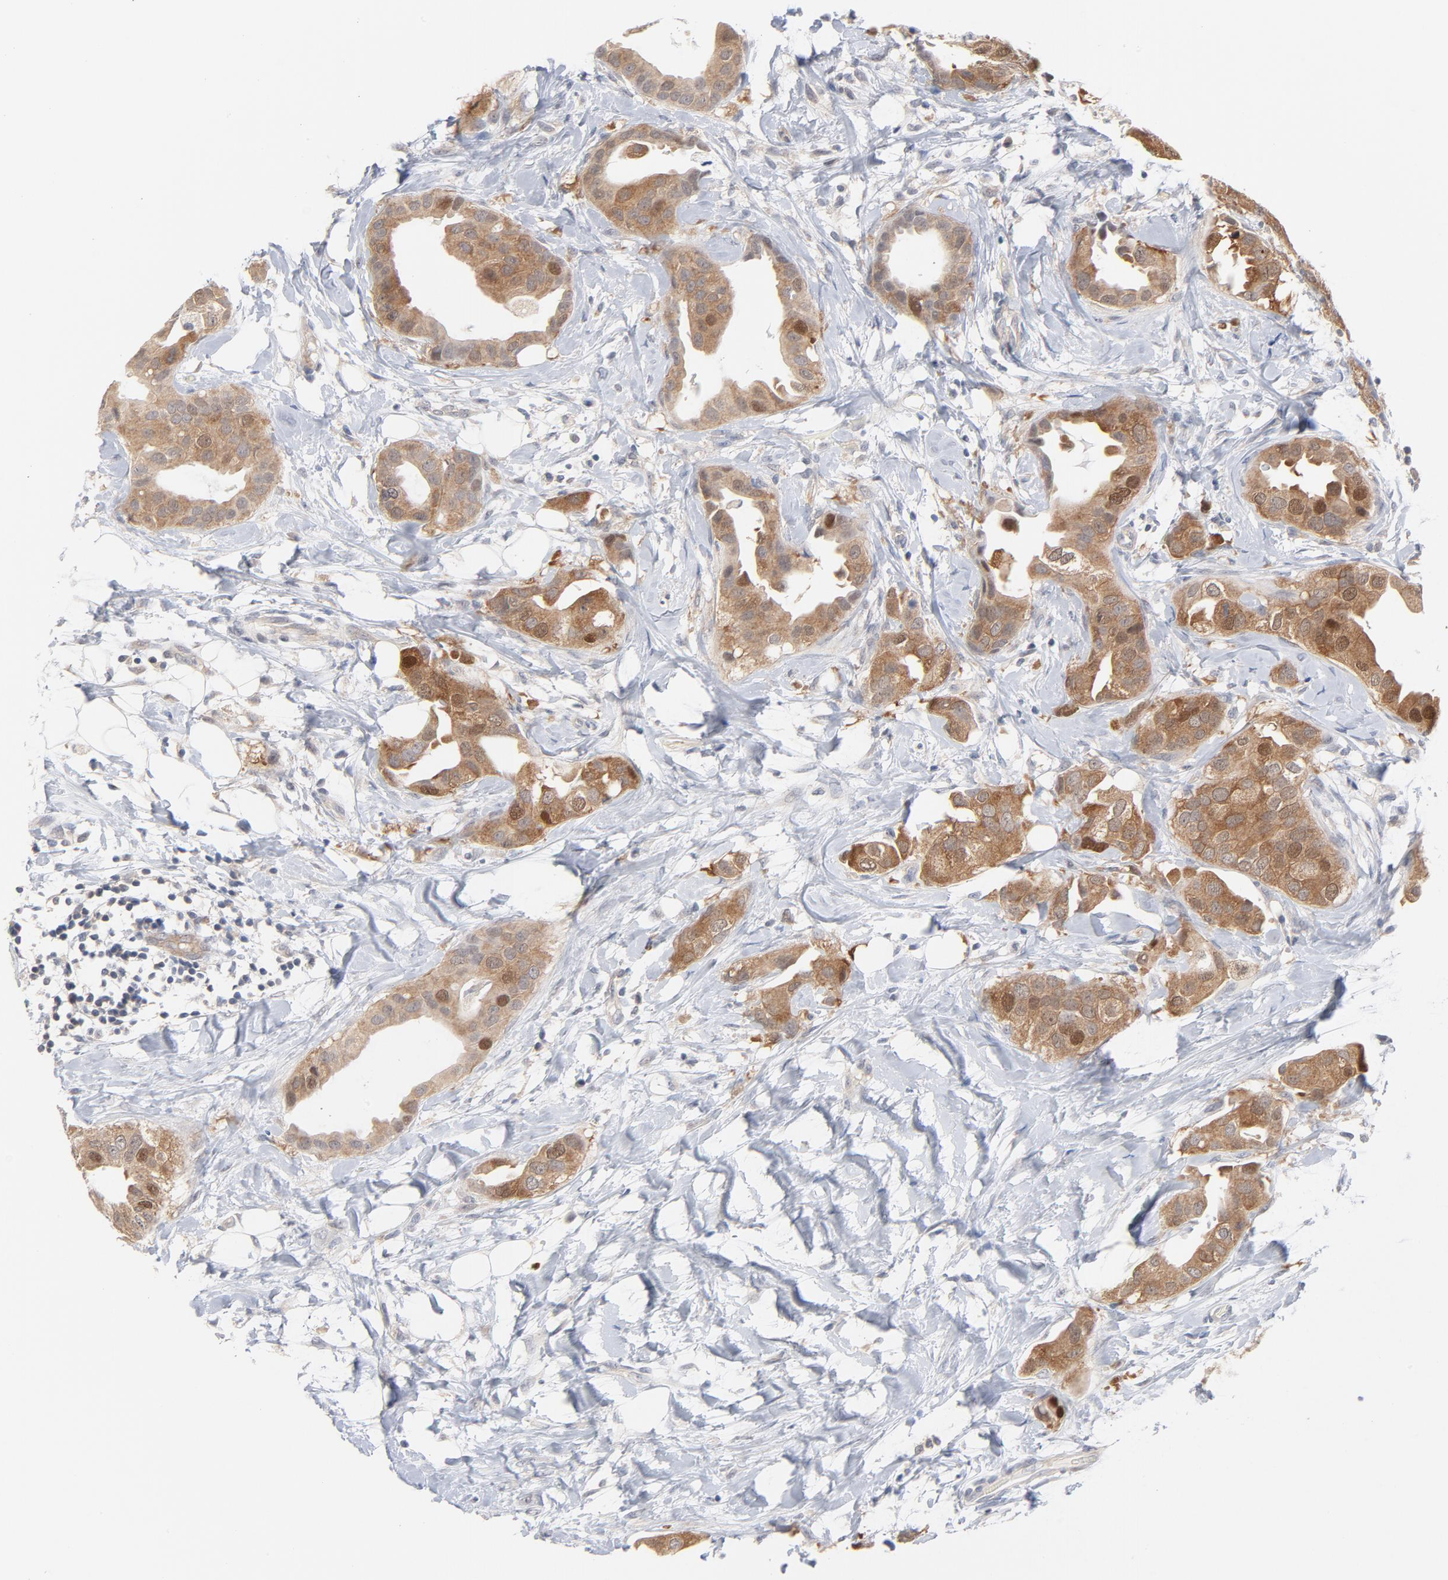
{"staining": {"intensity": "moderate", "quantity": ">75%", "location": "cytoplasmic/membranous"}, "tissue": "breast cancer", "cell_type": "Tumor cells", "image_type": "cancer", "snomed": [{"axis": "morphology", "description": "Duct carcinoma"}, {"axis": "topography", "description": "Breast"}], "caption": "The micrograph shows immunohistochemical staining of intraductal carcinoma (breast). There is moderate cytoplasmic/membranous staining is seen in approximately >75% of tumor cells.", "gene": "UBL4A", "patient": {"sex": "female", "age": 40}}